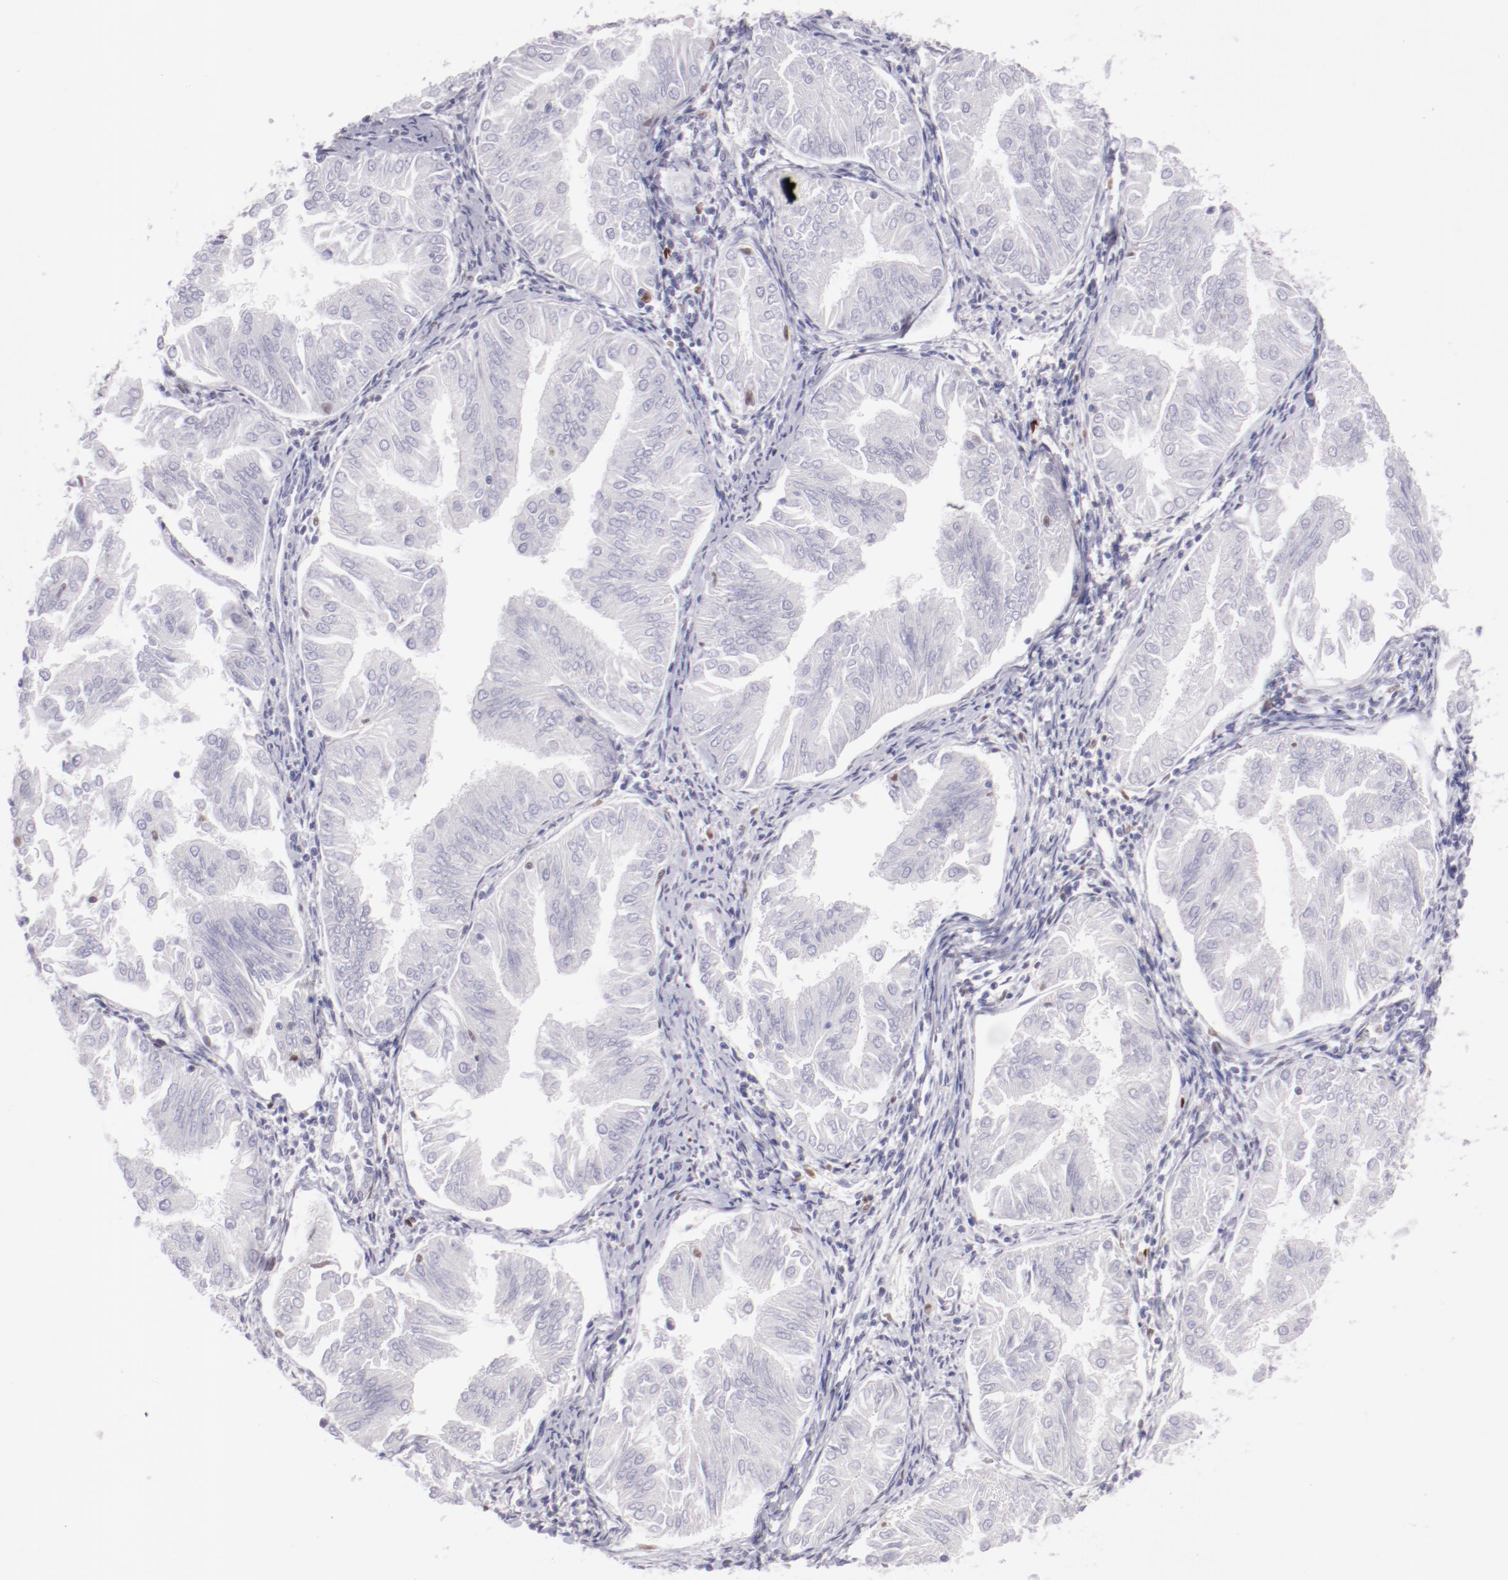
{"staining": {"intensity": "negative", "quantity": "none", "location": "none"}, "tissue": "endometrial cancer", "cell_type": "Tumor cells", "image_type": "cancer", "snomed": [{"axis": "morphology", "description": "Adenocarcinoma, NOS"}, {"axis": "topography", "description": "Endometrium"}], "caption": "Endometrial adenocarcinoma stained for a protein using immunohistochemistry (IHC) shows no staining tumor cells.", "gene": "IRF8", "patient": {"sex": "female", "age": 53}}